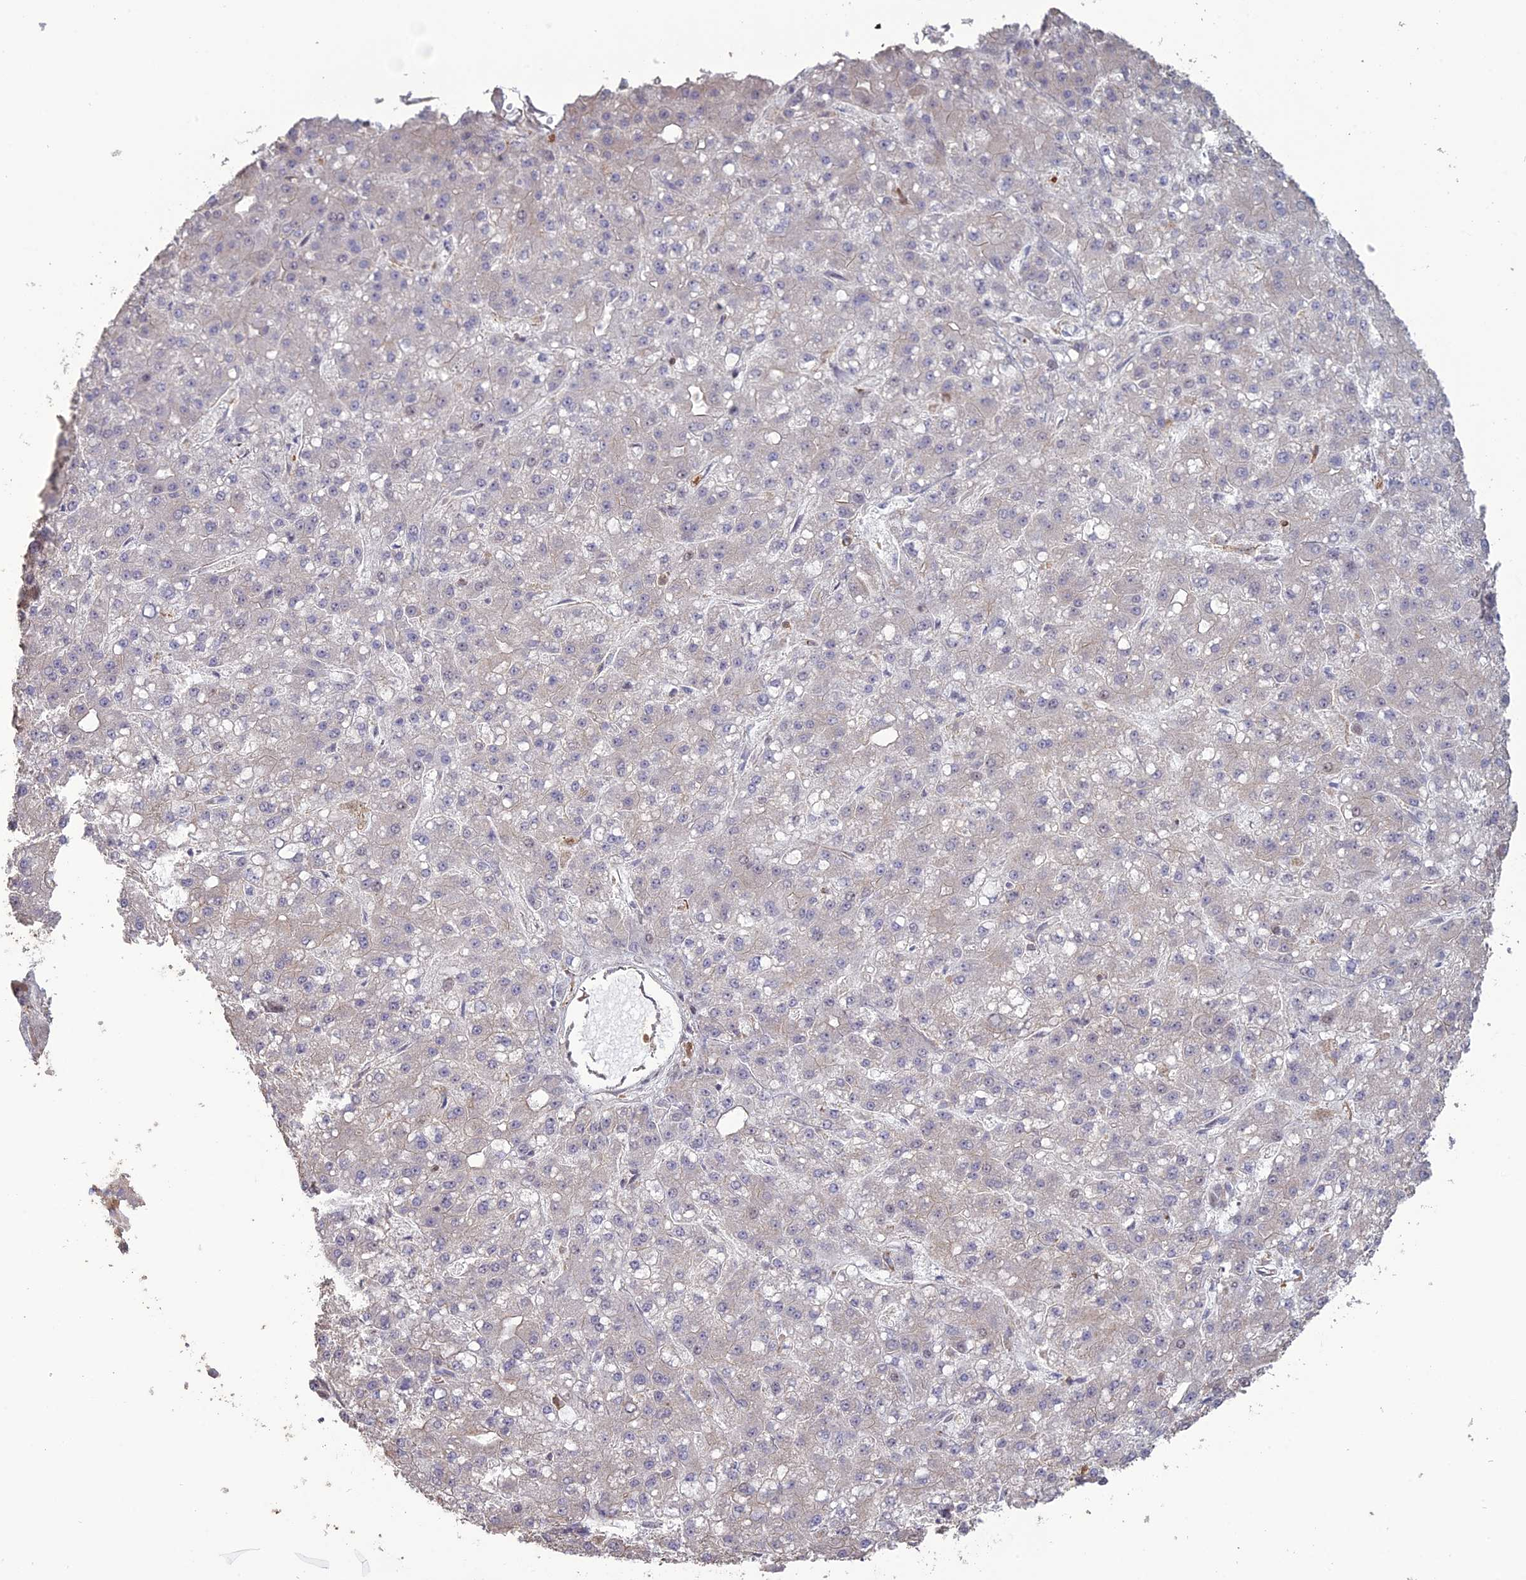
{"staining": {"intensity": "negative", "quantity": "none", "location": "none"}, "tissue": "liver cancer", "cell_type": "Tumor cells", "image_type": "cancer", "snomed": [{"axis": "morphology", "description": "Carcinoma, Hepatocellular, NOS"}, {"axis": "topography", "description": "Liver"}], "caption": "Tumor cells show no significant positivity in liver hepatocellular carcinoma.", "gene": "APOBR", "patient": {"sex": "male", "age": 67}}